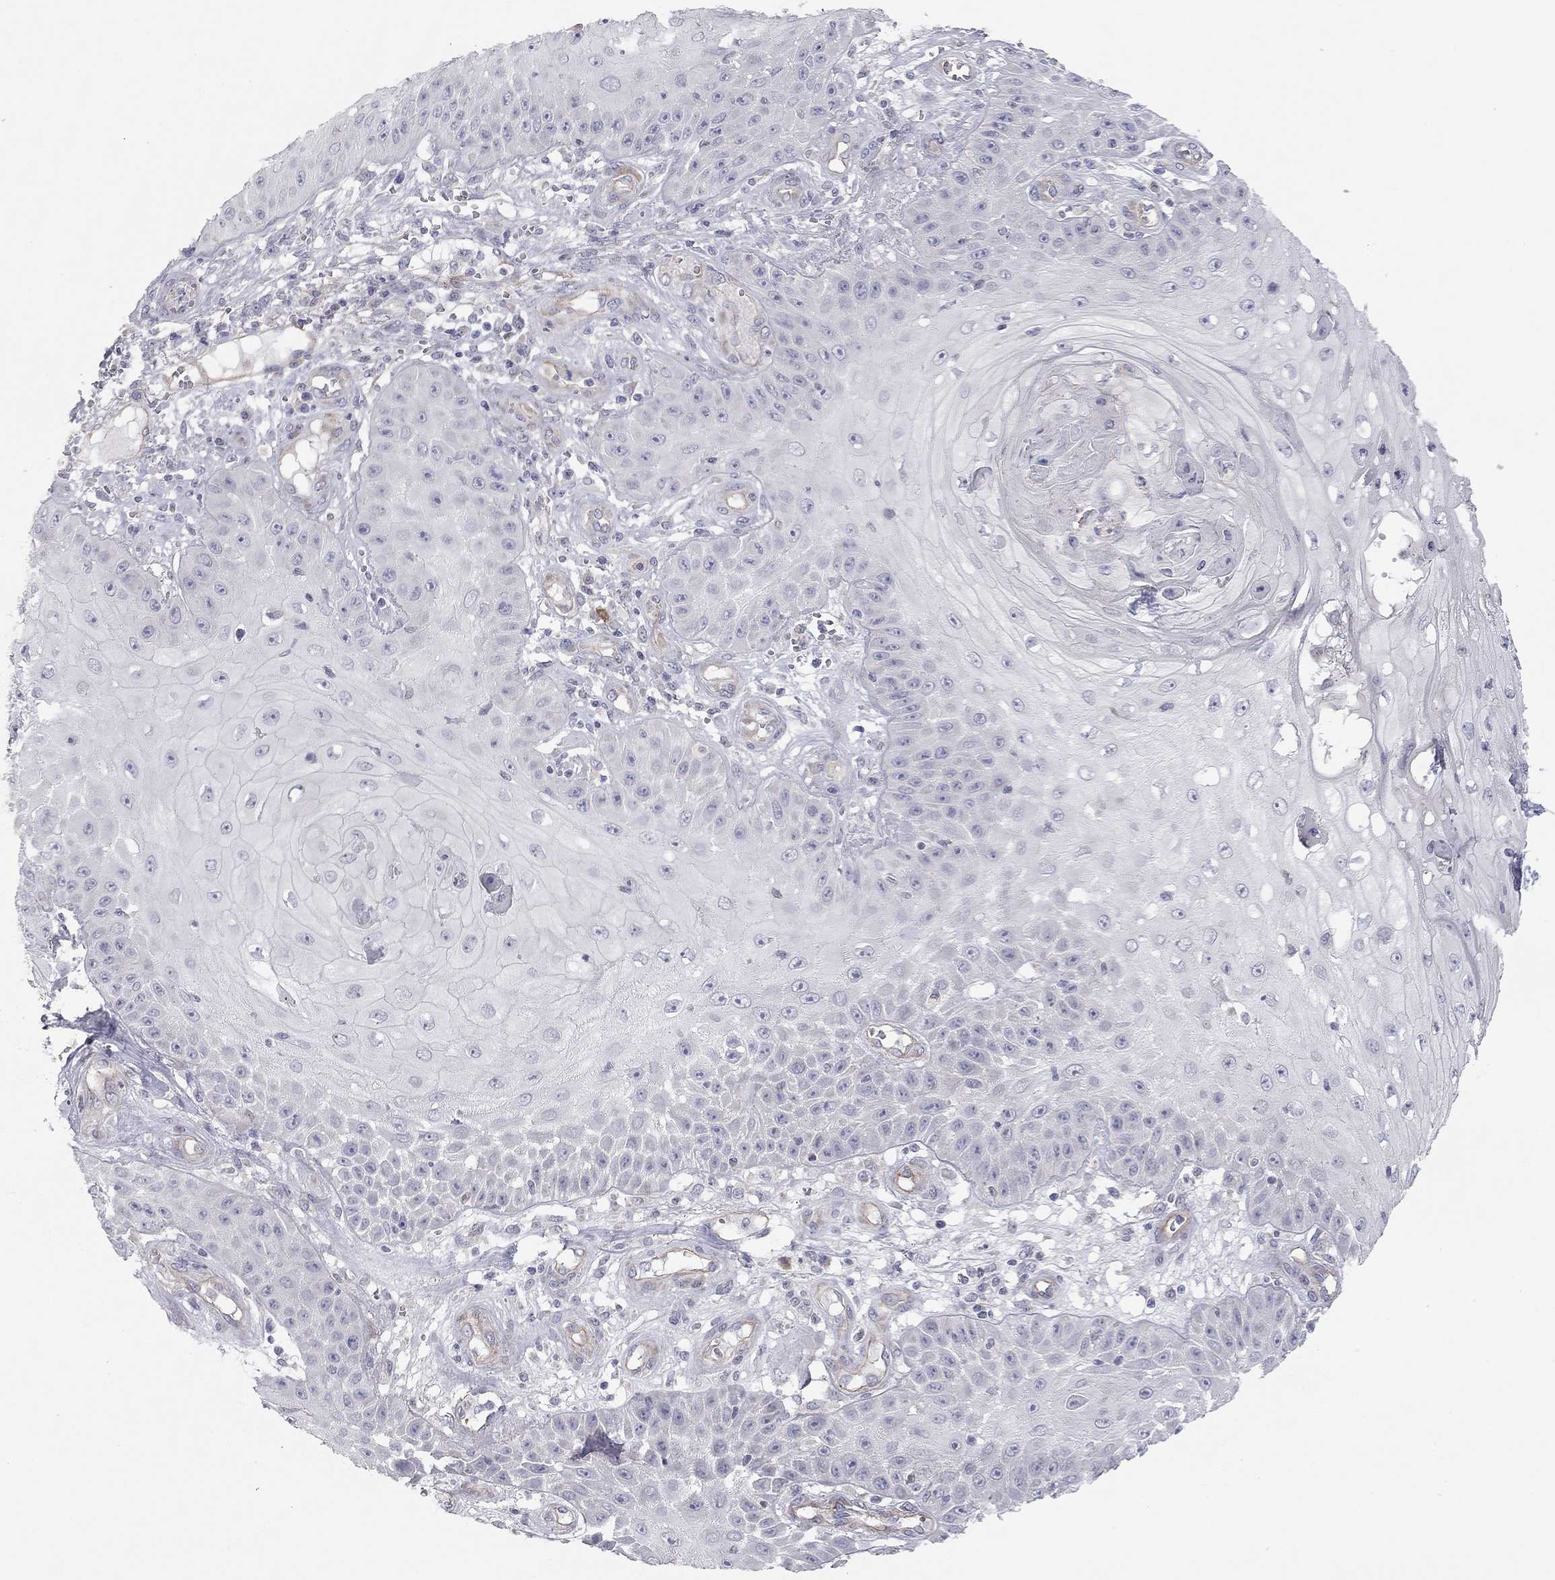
{"staining": {"intensity": "negative", "quantity": "none", "location": "none"}, "tissue": "skin cancer", "cell_type": "Tumor cells", "image_type": "cancer", "snomed": [{"axis": "morphology", "description": "Squamous cell carcinoma, NOS"}, {"axis": "topography", "description": "Skin"}], "caption": "DAB immunohistochemical staining of skin cancer (squamous cell carcinoma) shows no significant staining in tumor cells.", "gene": "GPRC5B", "patient": {"sex": "male", "age": 70}}